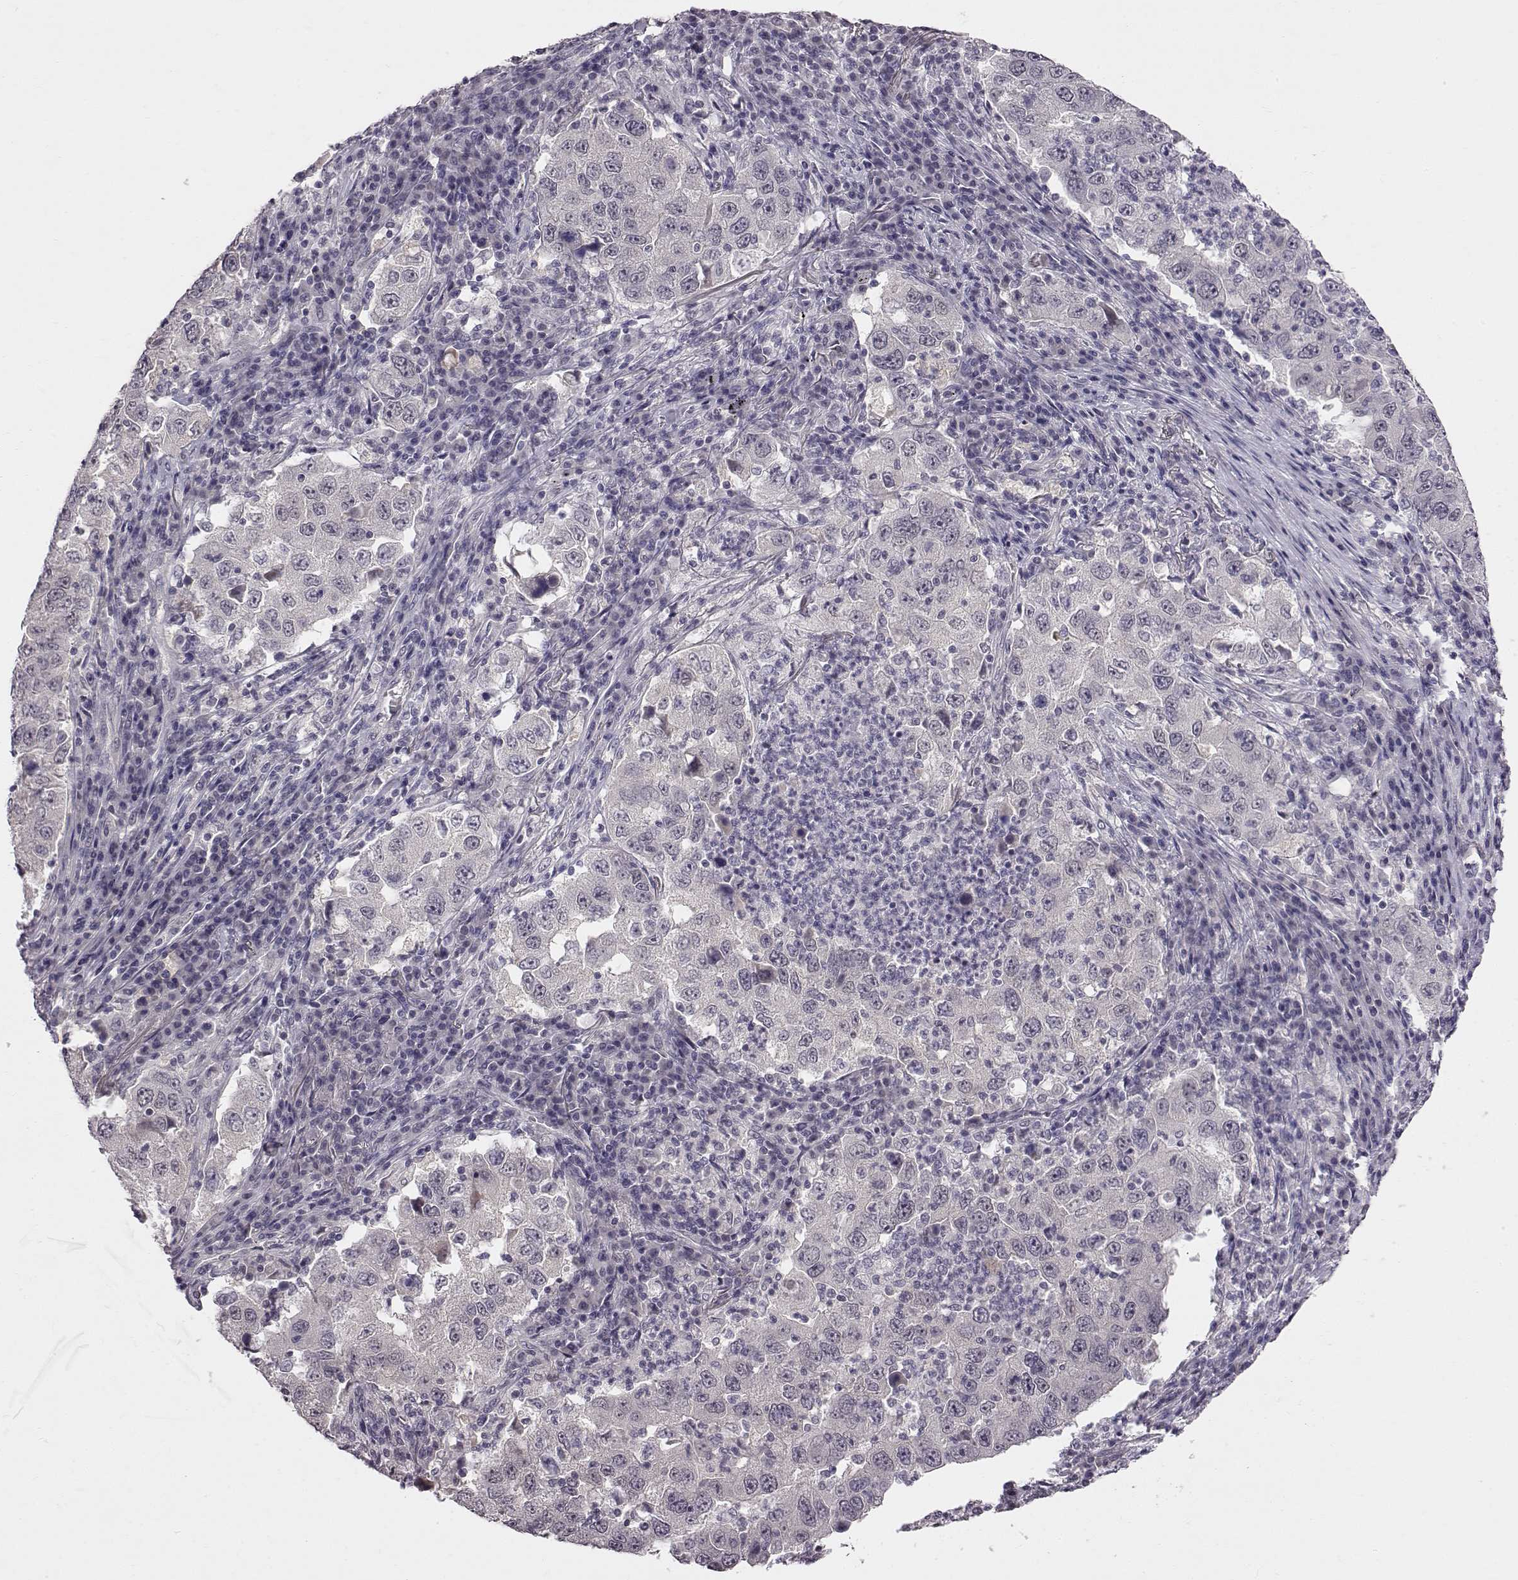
{"staining": {"intensity": "weak", "quantity": "<25%", "location": "cytoplasmic/membranous"}, "tissue": "lung cancer", "cell_type": "Tumor cells", "image_type": "cancer", "snomed": [{"axis": "morphology", "description": "Adenocarcinoma, NOS"}, {"axis": "topography", "description": "Lung"}], "caption": "Lung cancer was stained to show a protein in brown. There is no significant positivity in tumor cells.", "gene": "C10orf62", "patient": {"sex": "male", "age": 73}}